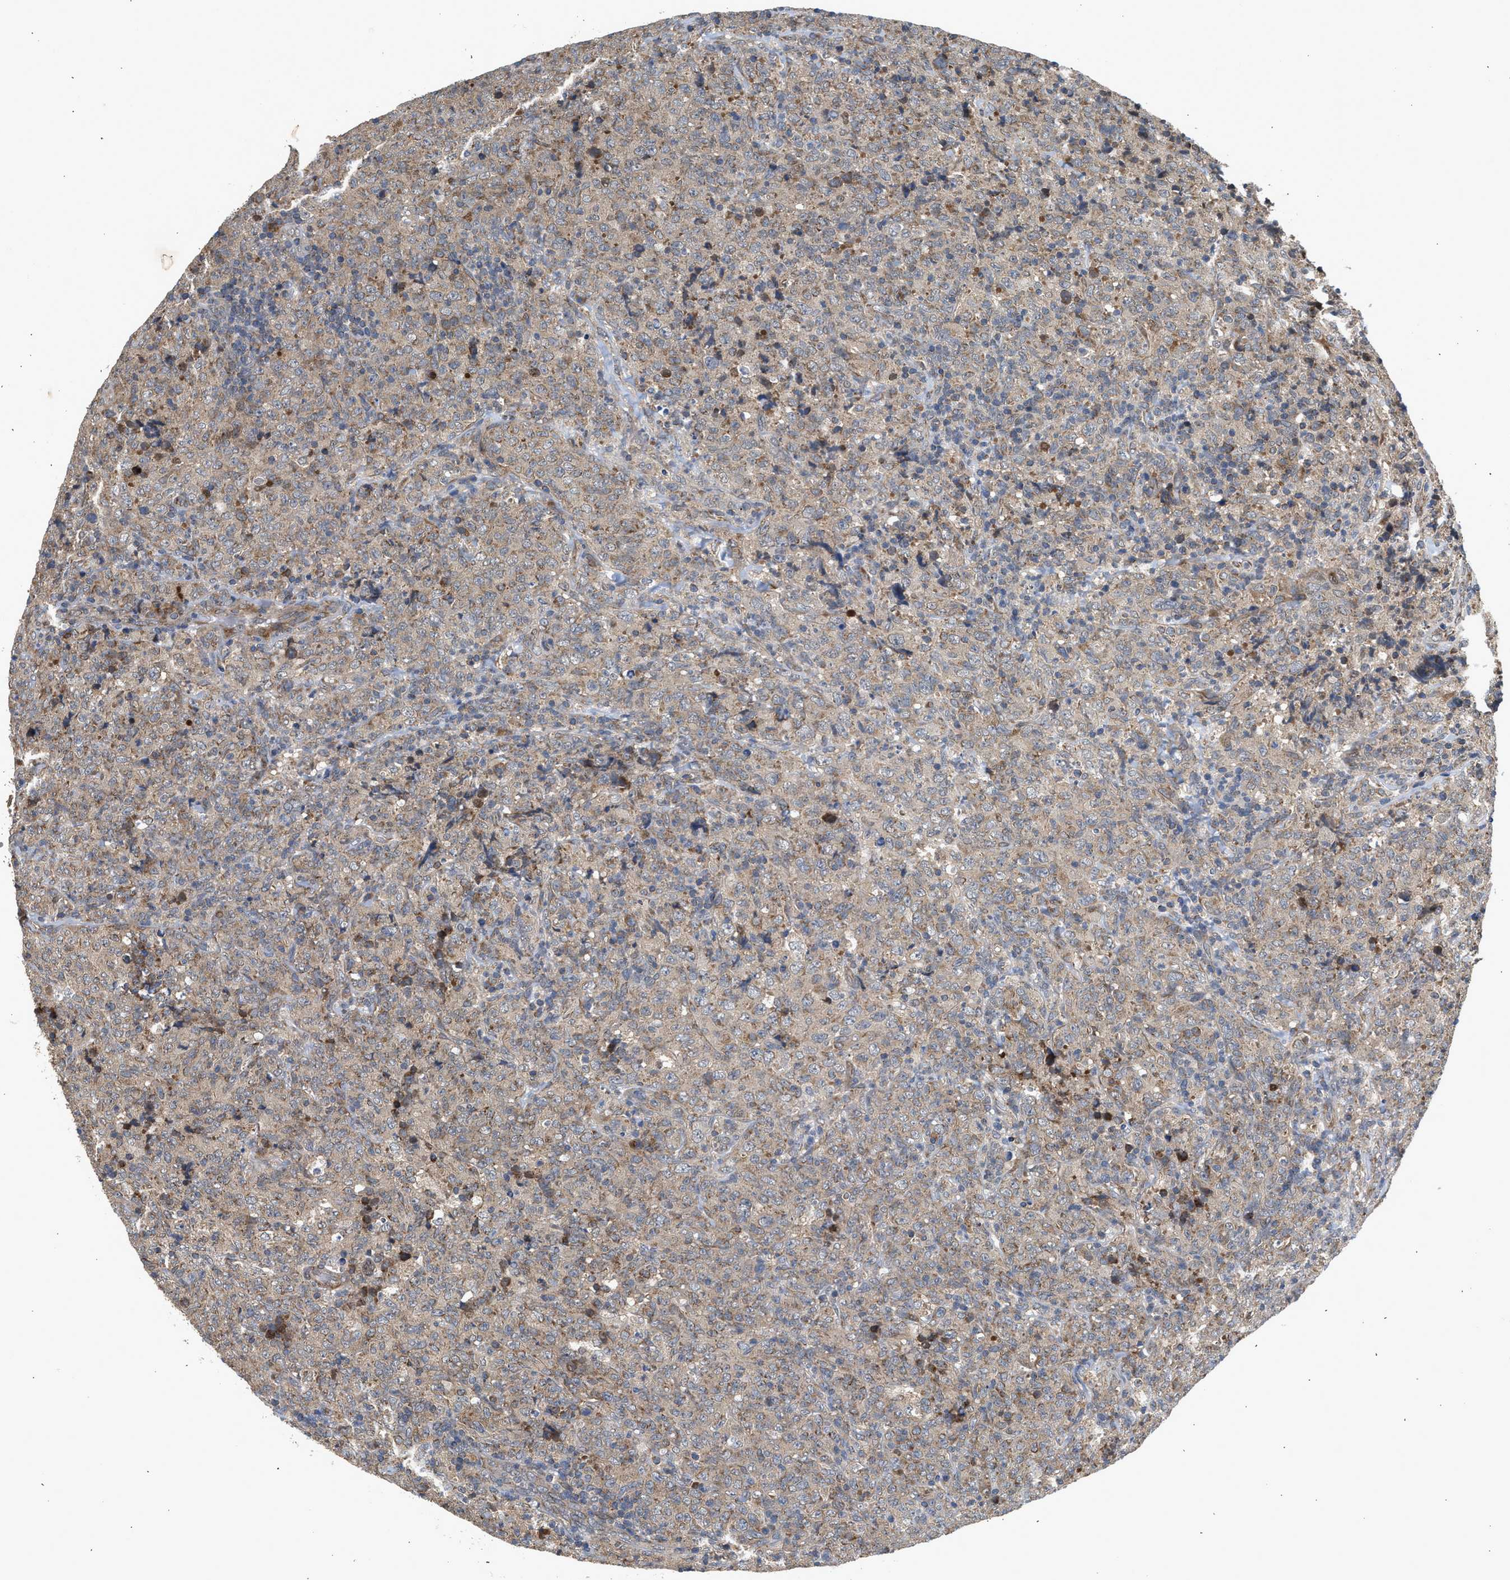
{"staining": {"intensity": "weak", "quantity": "<25%", "location": "cytoplasmic/membranous"}, "tissue": "lymphoma", "cell_type": "Tumor cells", "image_type": "cancer", "snomed": [{"axis": "morphology", "description": "Malignant lymphoma, non-Hodgkin's type, High grade"}, {"axis": "topography", "description": "Tonsil"}], "caption": "Photomicrograph shows no protein expression in tumor cells of lymphoma tissue.", "gene": "POLG2", "patient": {"sex": "female", "age": 36}}